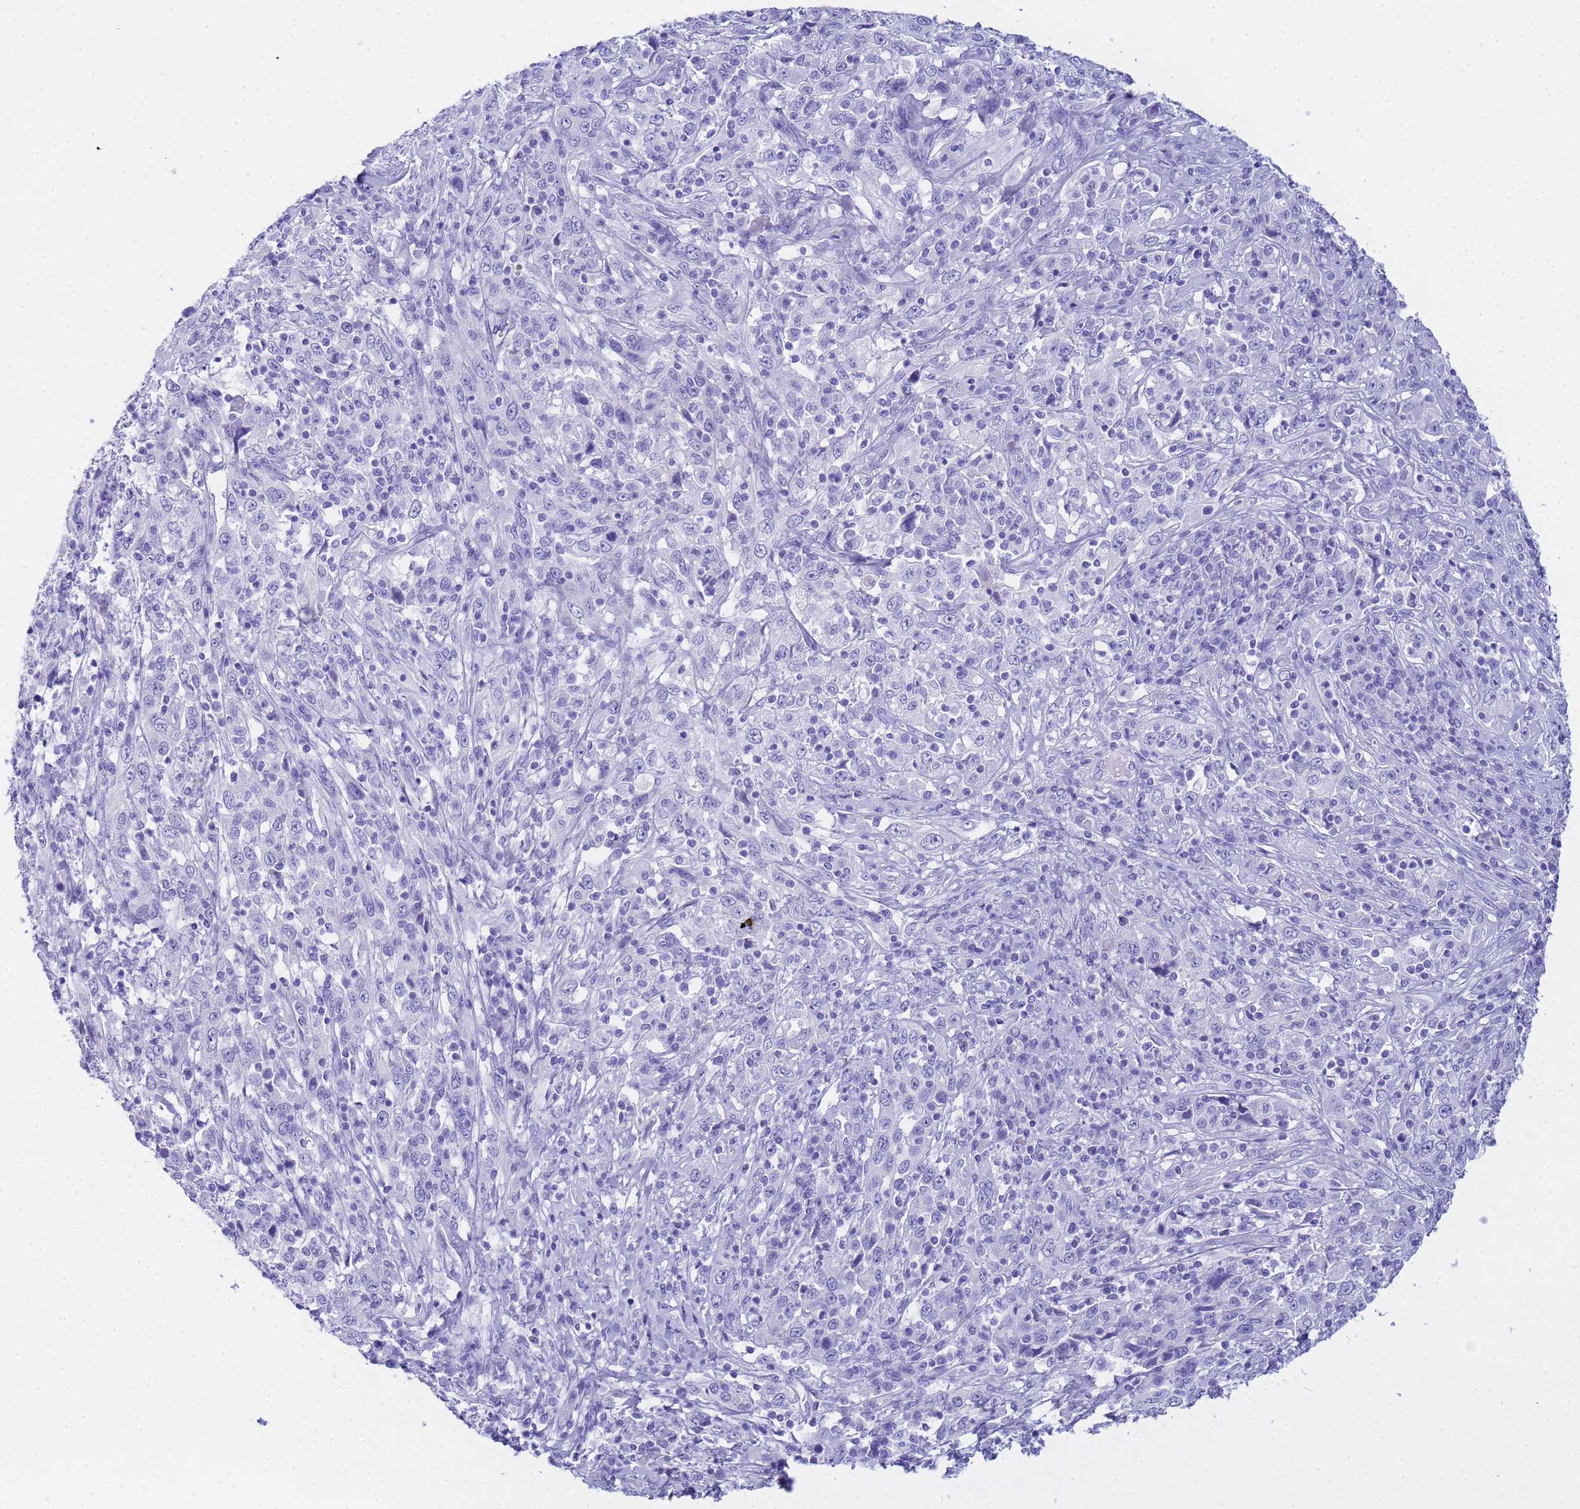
{"staining": {"intensity": "negative", "quantity": "none", "location": "none"}, "tissue": "cervical cancer", "cell_type": "Tumor cells", "image_type": "cancer", "snomed": [{"axis": "morphology", "description": "Squamous cell carcinoma, NOS"}, {"axis": "topography", "description": "Cervix"}], "caption": "Tumor cells are negative for protein expression in human cervical squamous cell carcinoma. (IHC, brightfield microscopy, high magnification).", "gene": "AQP12A", "patient": {"sex": "female", "age": 46}}